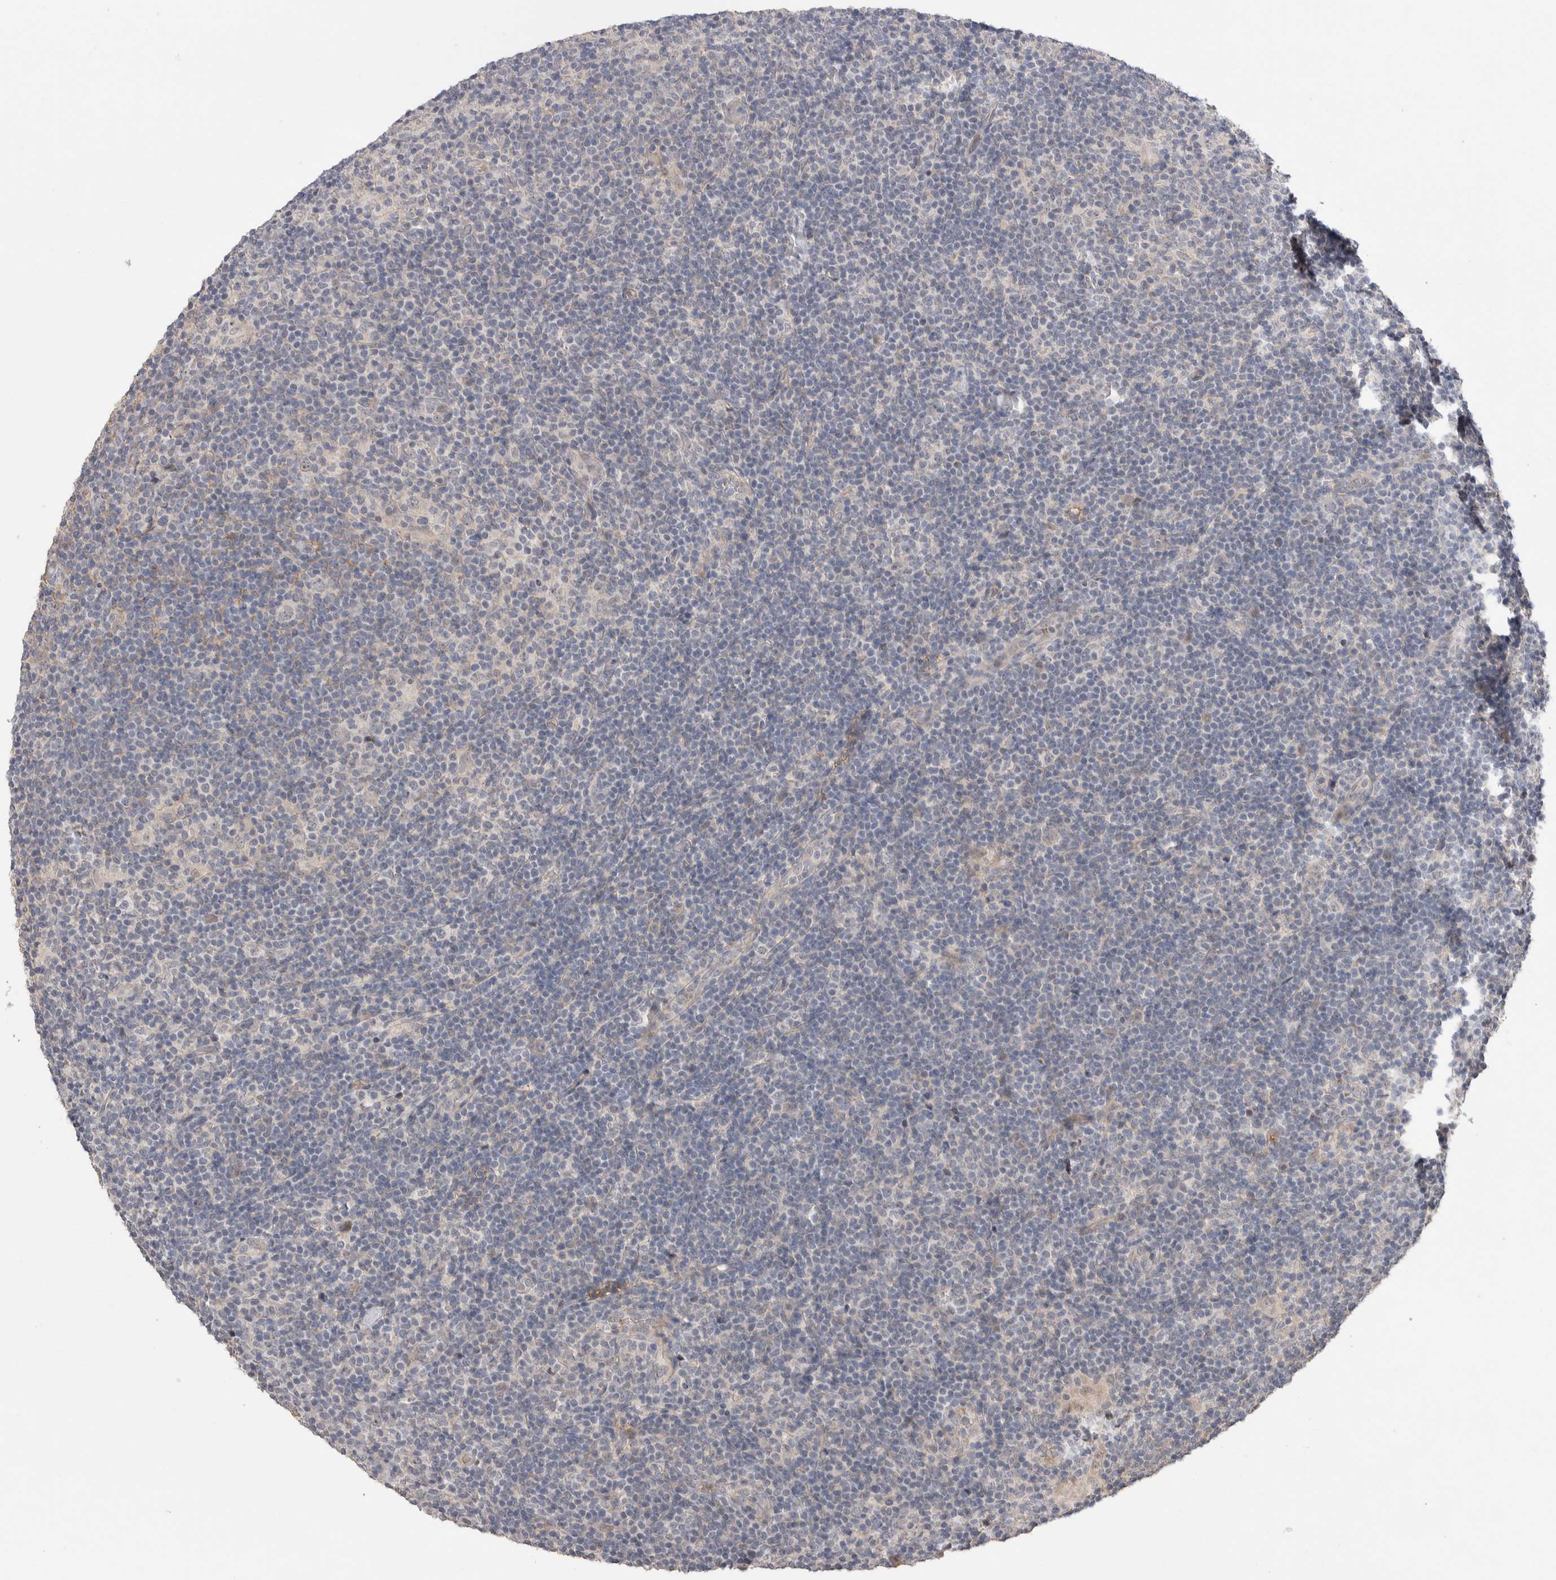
{"staining": {"intensity": "negative", "quantity": "none", "location": "none"}, "tissue": "lymphoma", "cell_type": "Tumor cells", "image_type": "cancer", "snomed": [{"axis": "morphology", "description": "Hodgkin's disease, NOS"}, {"axis": "topography", "description": "Lymph node"}], "caption": "This is an IHC histopathology image of Hodgkin's disease. There is no positivity in tumor cells.", "gene": "CASK", "patient": {"sex": "female", "age": 57}}